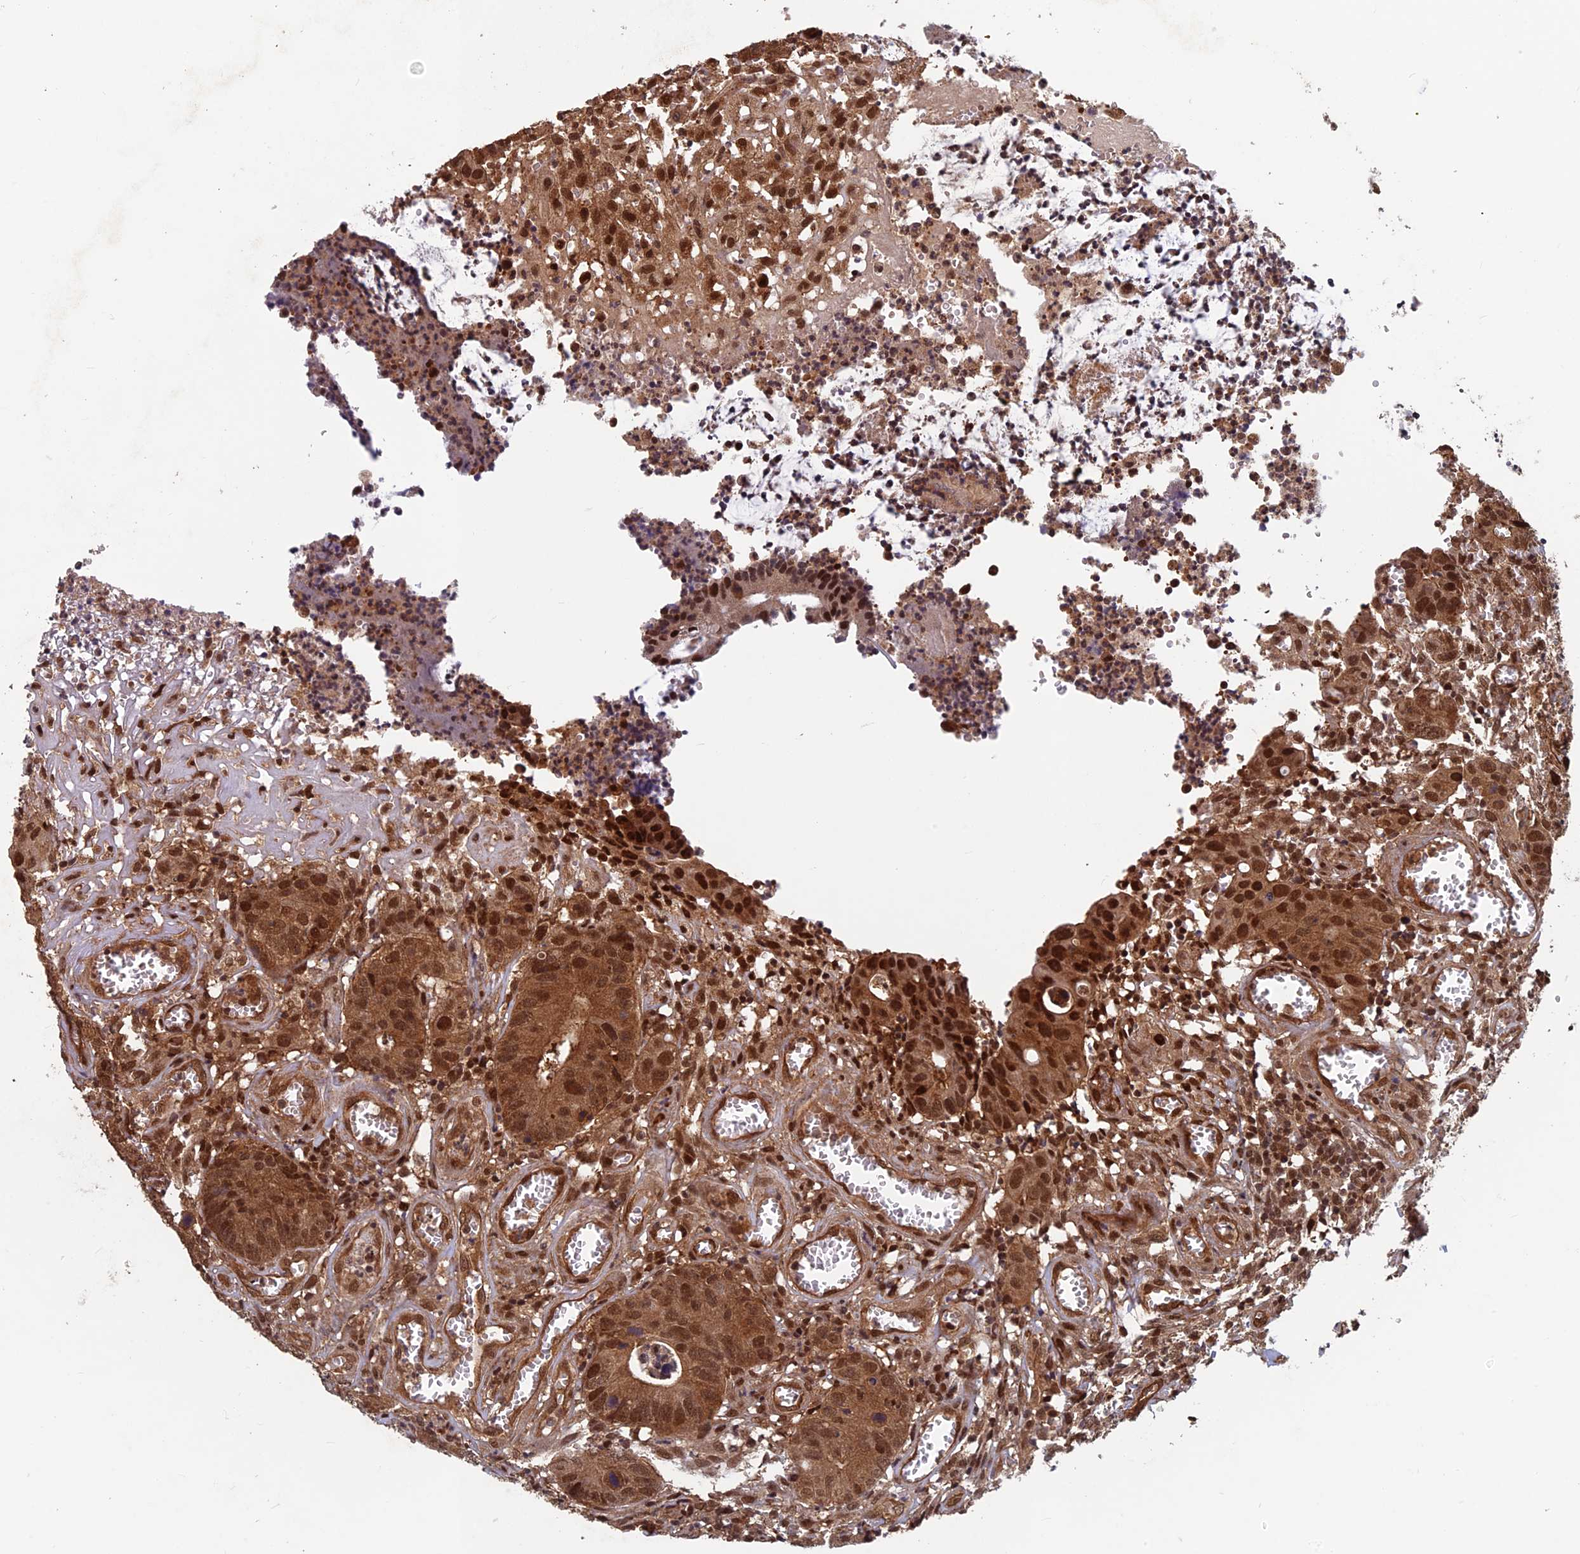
{"staining": {"intensity": "strong", "quantity": ">75%", "location": "cytoplasmic/membranous,nuclear"}, "tissue": "colorectal cancer", "cell_type": "Tumor cells", "image_type": "cancer", "snomed": [{"axis": "morphology", "description": "Adenocarcinoma, NOS"}, {"axis": "topography", "description": "Colon"}], "caption": "Colorectal cancer (adenocarcinoma) stained with DAB IHC demonstrates high levels of strong cytoplasmic/membranous and nuclear positivity in approximately >75% of tumor cells.", "gene": "FAM53C", "patient": {"sex": "female", "age": 57}}